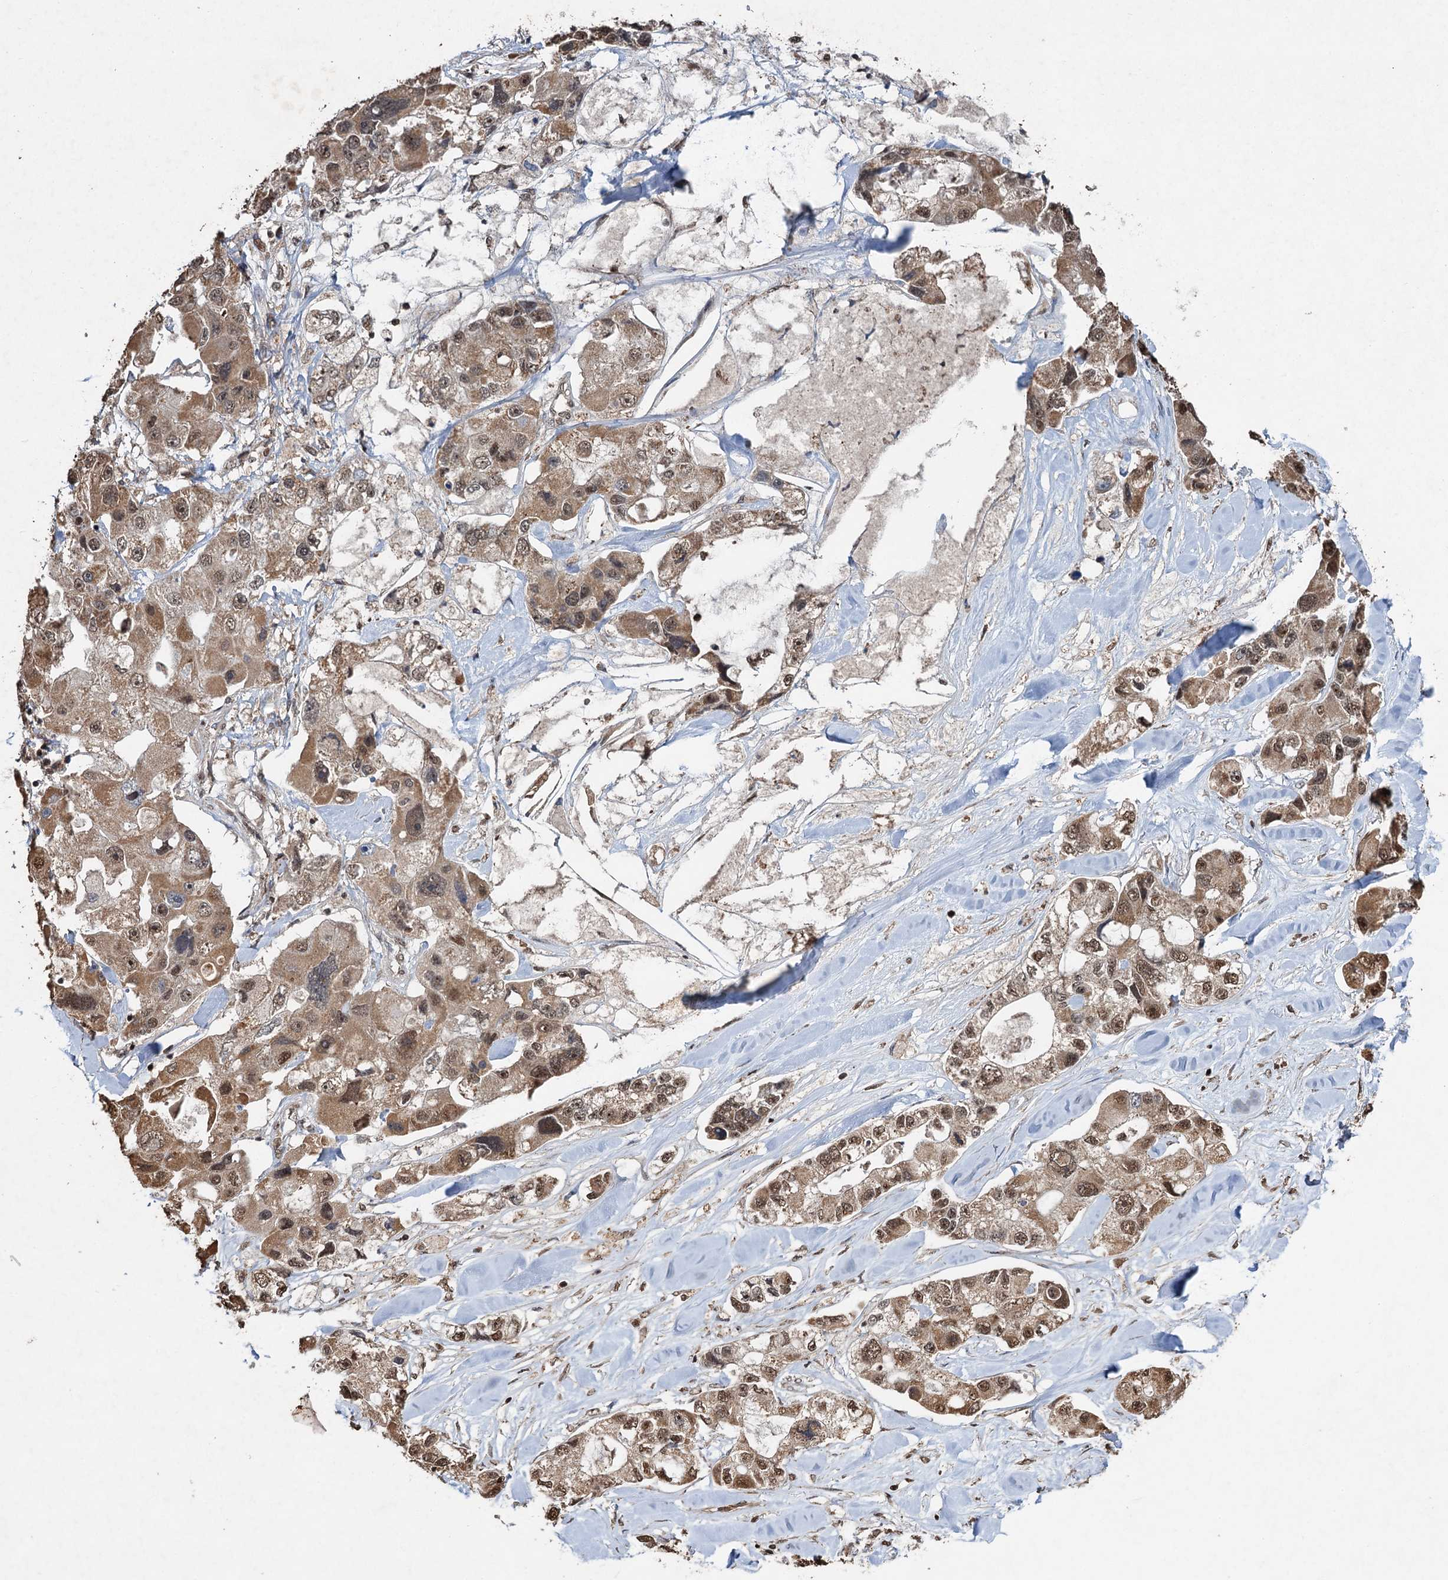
{"staining": {"intensity": "moderate", "quantity": ">75%", "location": "cytoplasmic/membranous,nuclear"}, "tissue": "lung cancer", "cell_type": "Tumor cells", "image_type": "cancer", "snomed": [{"axis": "morphology", "description": "Adenocarcinoma, NOS"}, {"axis": "topography", "description": "Lung"}], "caption": "A micrograph of human lung cancer (adenocarcinoma) stained for a protein demonstrates moderate cytoplasmic/membranous and nuclear brown staining in tumor cells. The protein is stained brown, and the nuclei are stained in blue (DAB (3,3'-diaminobenzidine) IHC with brightfield microscopy, high magnification).", "gene": "REP15", "patient": {"sex": "female", "age": 54}}